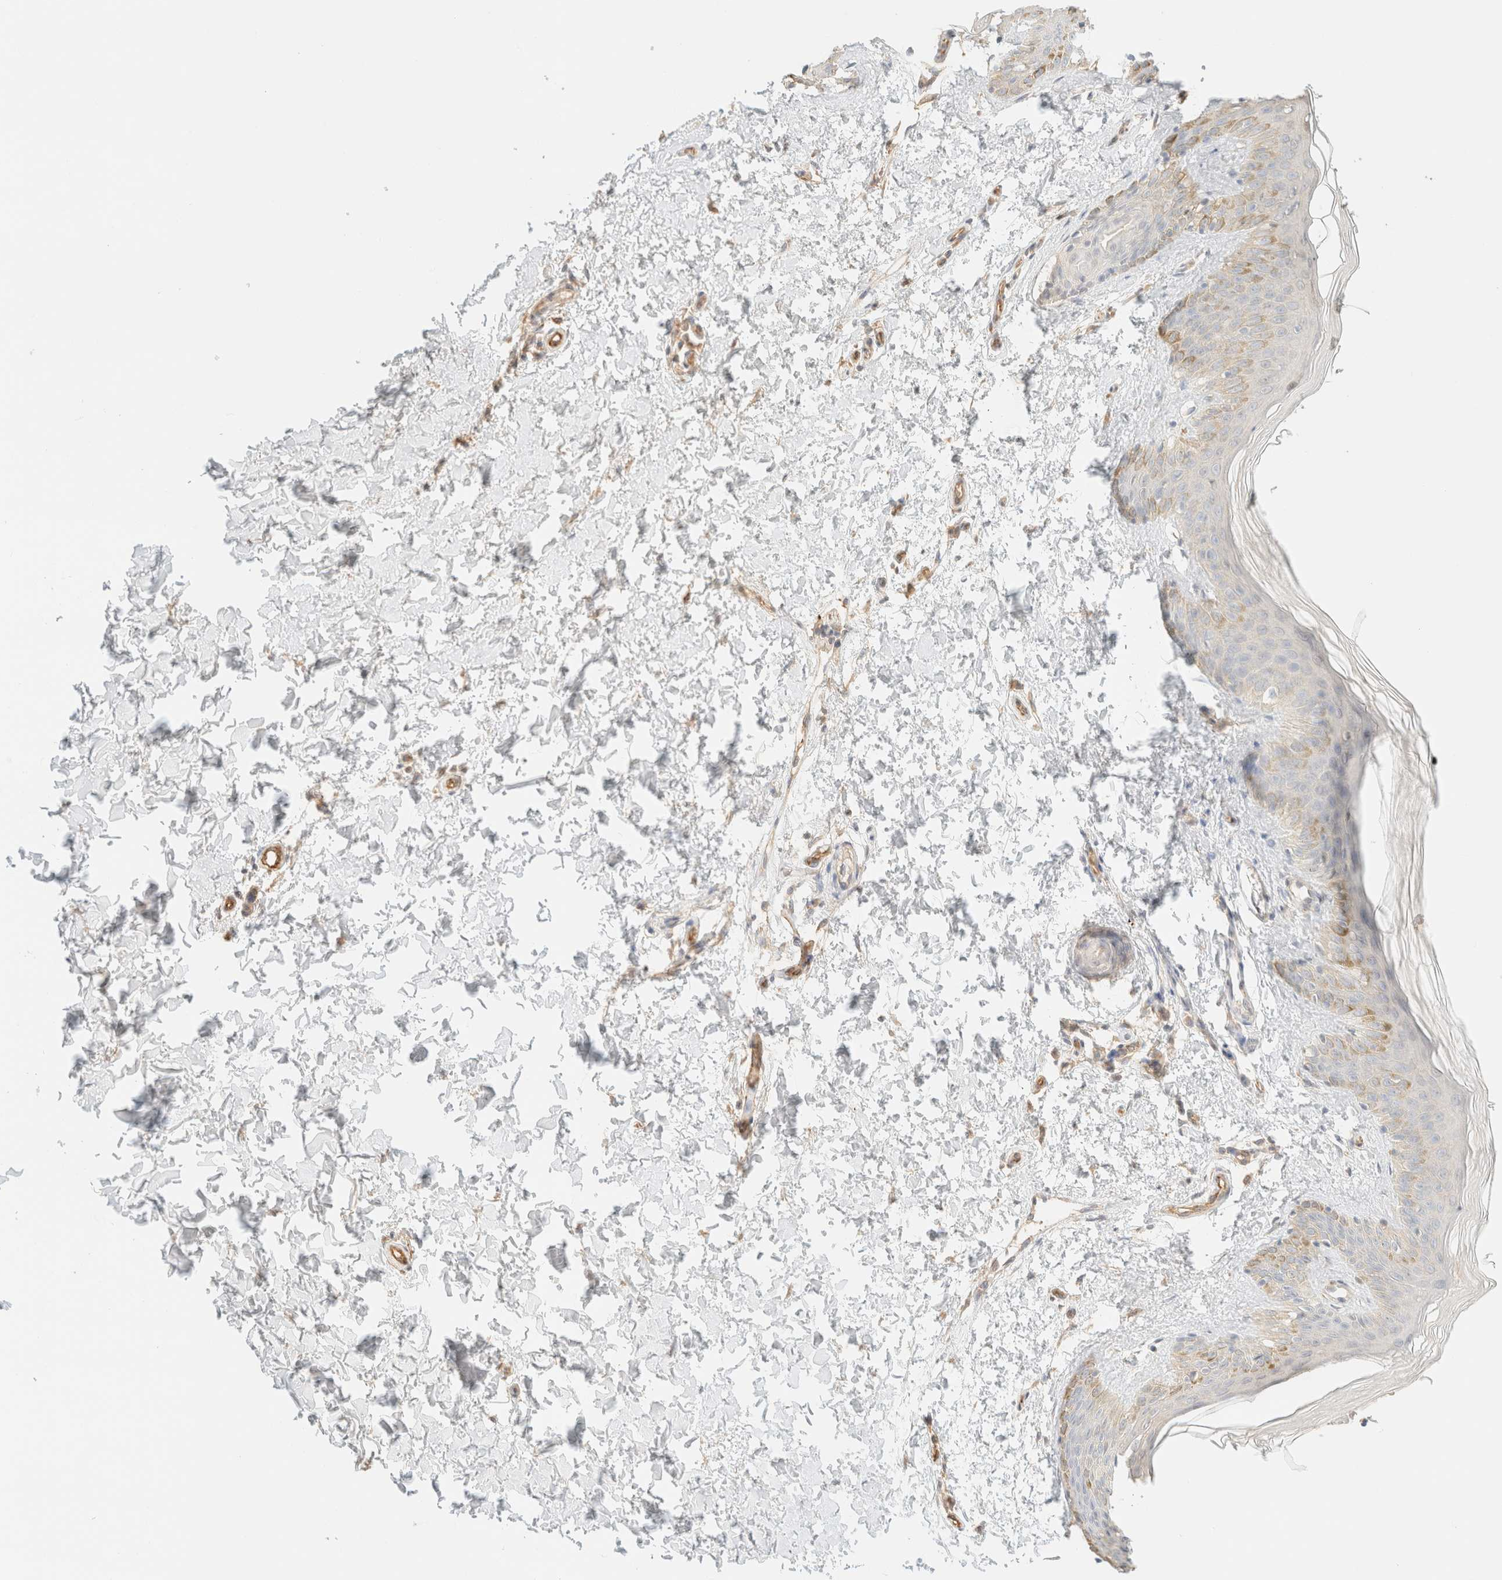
{"staining": {"intensity": "negative", "quantity": "none", "location": "none"}, "tissue": "skin", "cell_type": "Fibroblasts", "image_type": "normal", "snomed": [{"axis": "morphology", "description": "Normal tissue, NOS"}, {"axis": "morphology", "description": "Neoplasm, benign, NOS"}, {"axis": "topography", "description": "Skin"}, {"axis": "topography", "description": "Soft tissue"}], "caption": "Benign skin was stained to show a protein in brown. There is no significant staining in fibroblasts. The staining is performed using DAB brown chromogen with nuclei counter-stained in using hematoxylin.", "gene": "SPARCL1", "patient": {"sex": "male", "age": 26}}